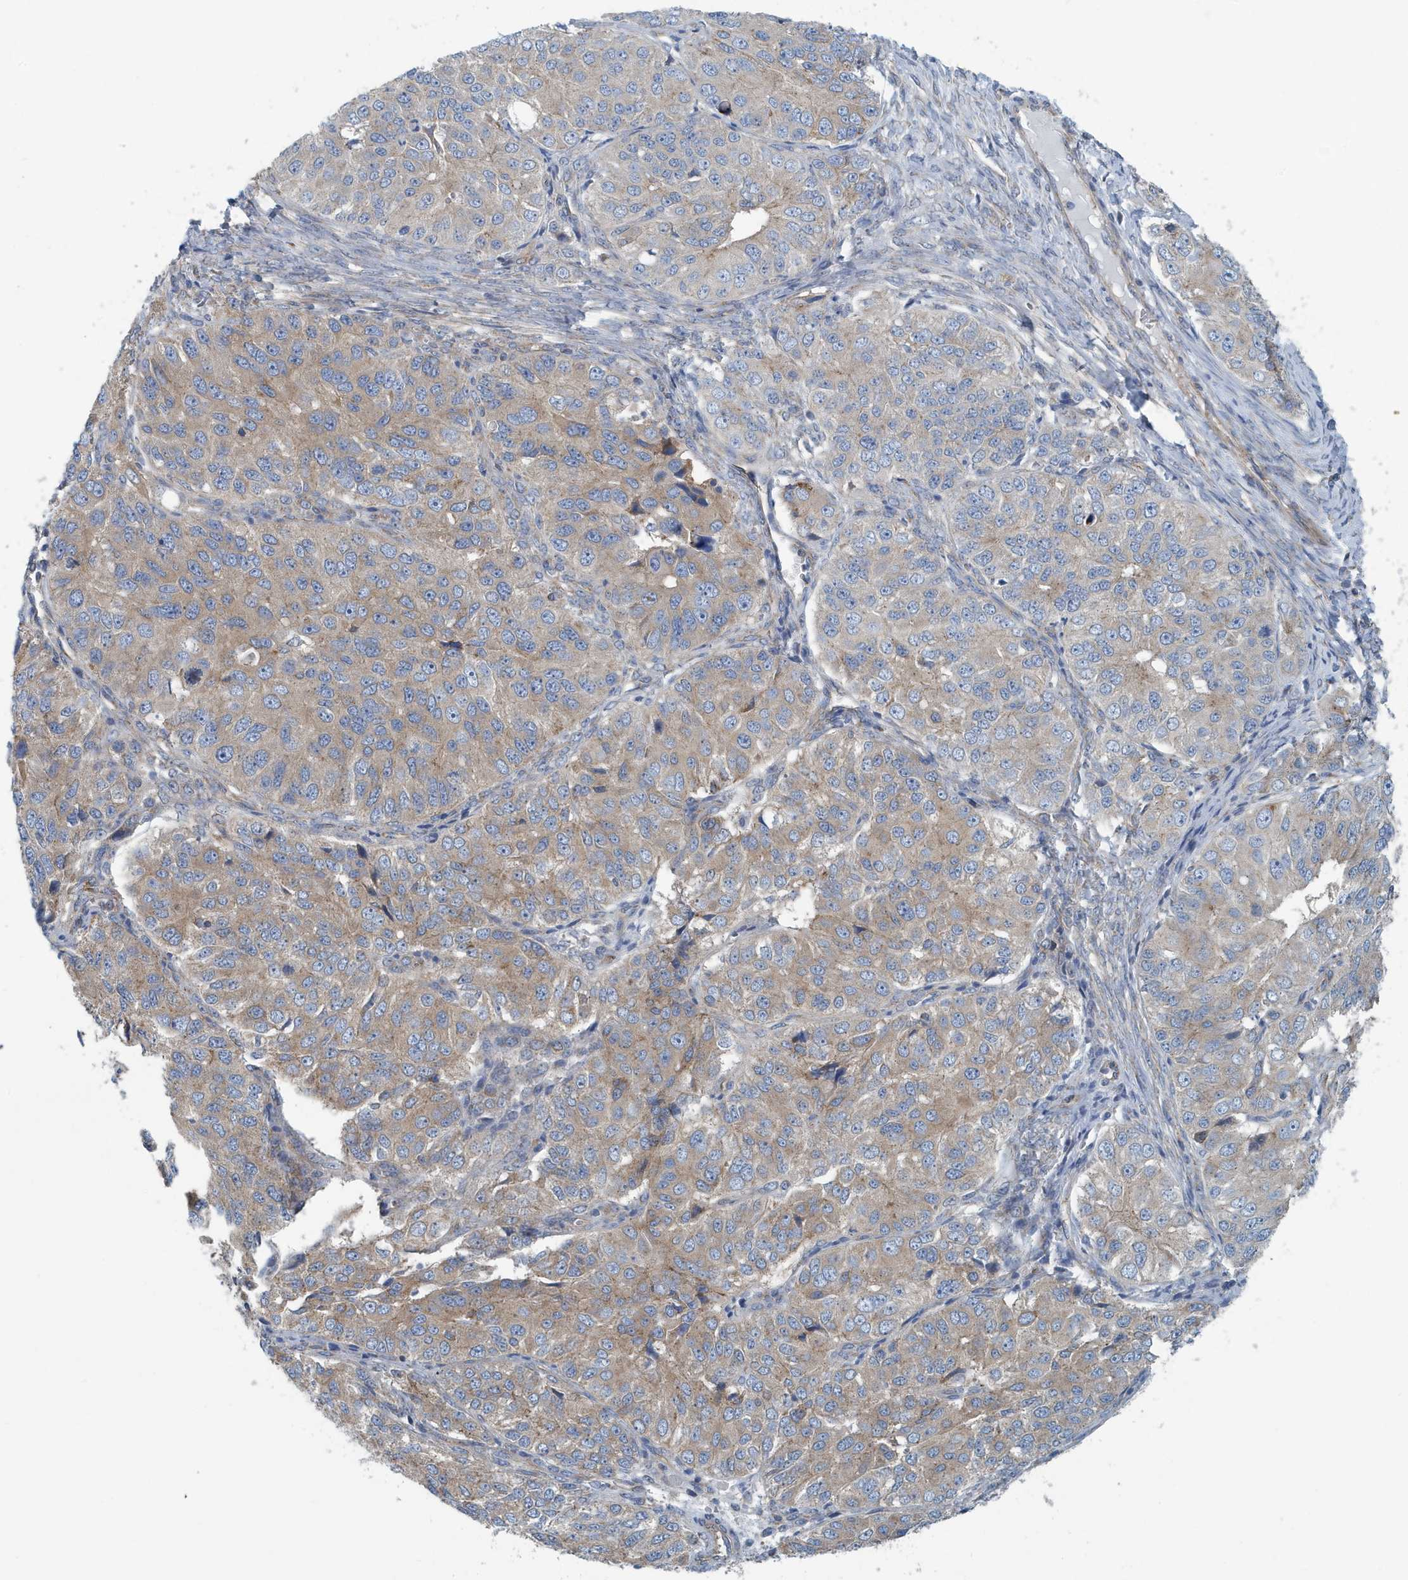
{"staining": {"intensity": "weak", "quantity": ">75%", "location": "cytoplasmic/membranous"}, "tissue": "ovarian cancer", "cell_type": "Tumor cells", "image_type": "cancer", "snomed": [{"axis": "morphology", "description": "Carcinoma, endometroid"}, {"axis": "topography", "description": "Ovary"}], "caption": "Immunohistochemistry (DAB) staining of human ovarian cancer (endometroid carcinoma) reveals weak cytoplasmic/membranous protein positivity in approximately >75% of tumor cells.", "gene": "PPM1M", "patient": {"sex": "female", "age": 51}}